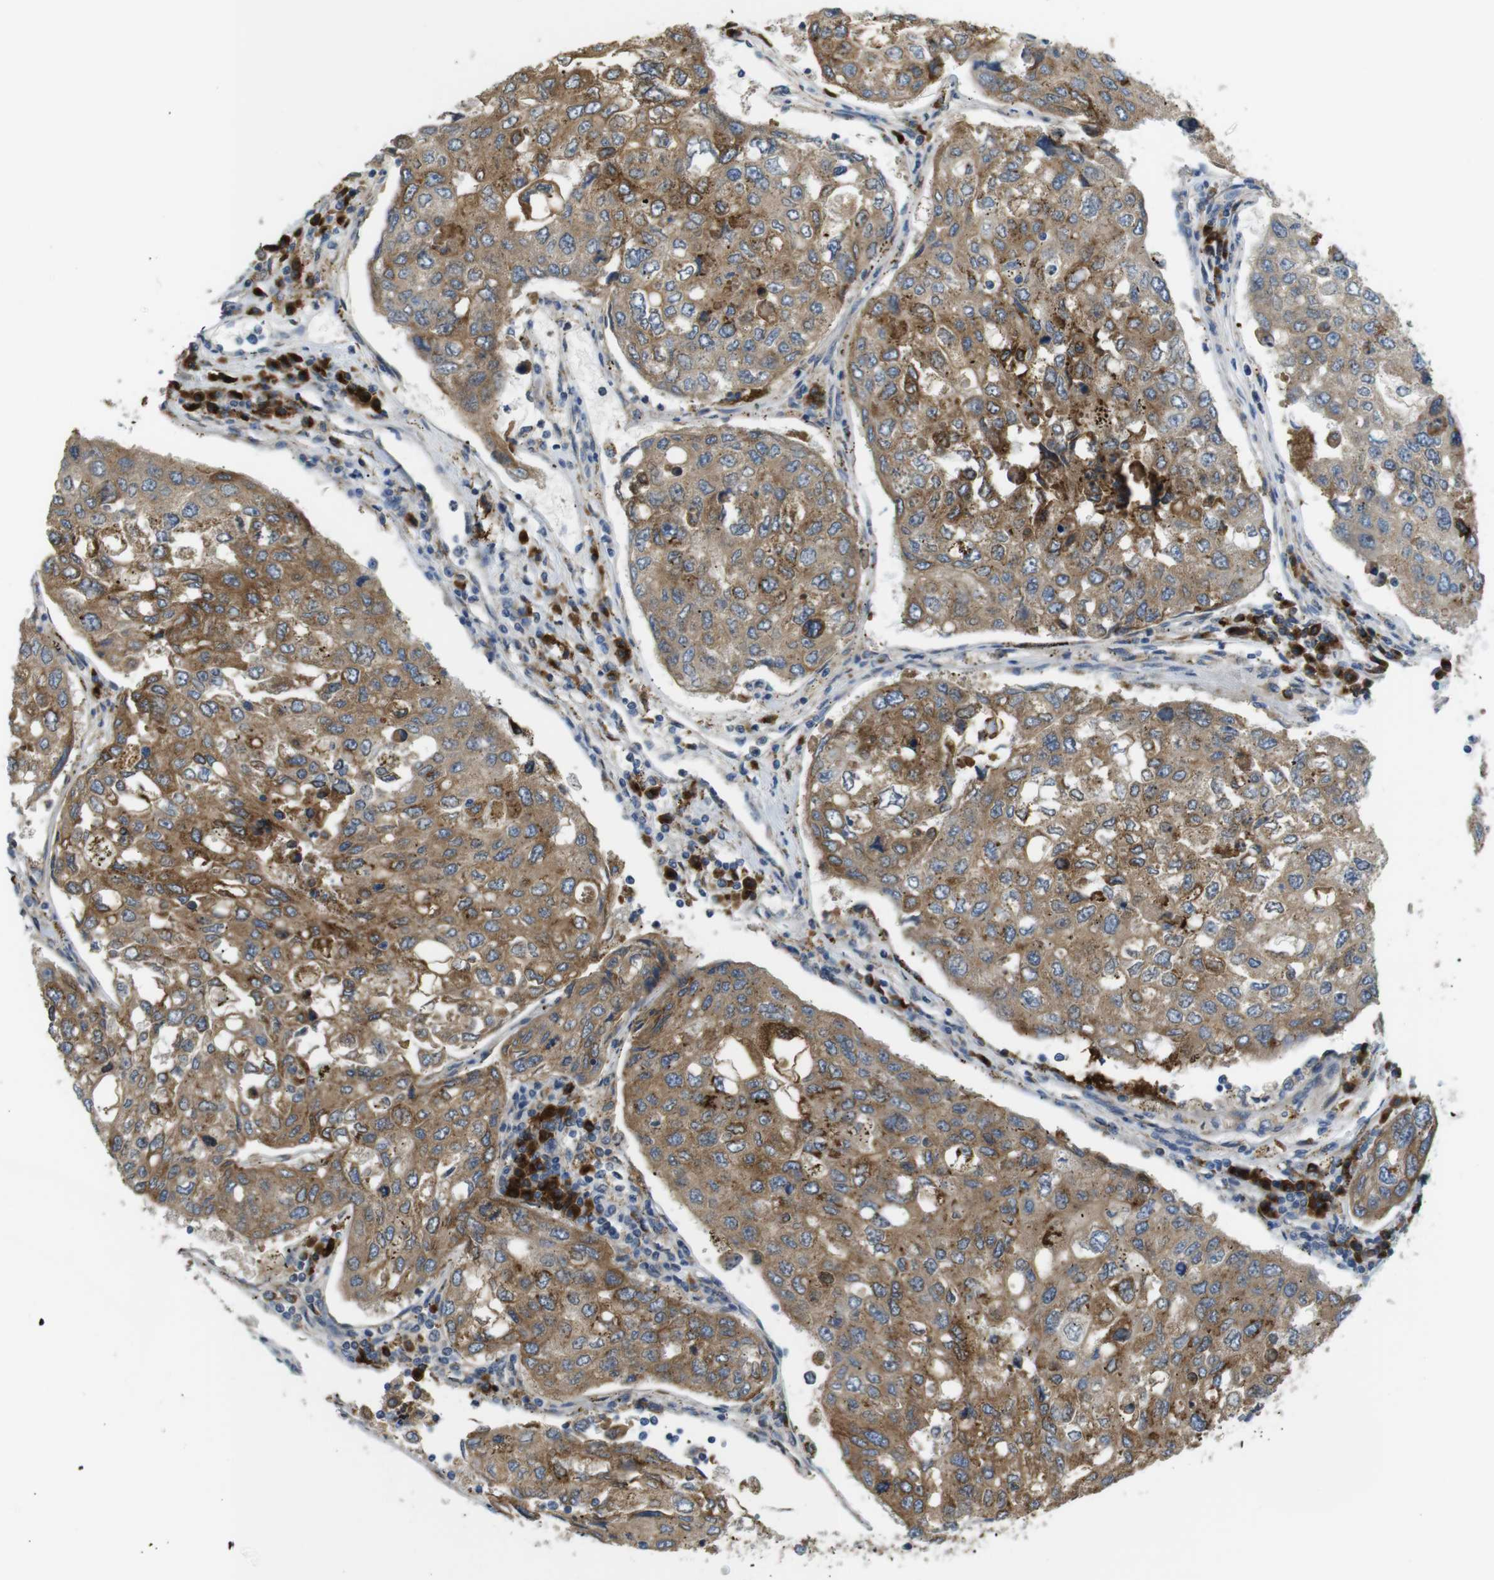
{"staining": {"intensity": "moderate", "quantity": ">75%", "location": "cytoplasmic/membranous"}, "tissue": "urothelial cancer", "cell_type": "Tumor cells", "image_type": "cancer", "snomed": [{"axis": "morphology", "description": "Urothelial carcinoma, High grade"}, {"axis": "topography", "description": "Lymph node"}, {"axis": "topography", "description": "Urinary bladder"}], "caption": "Immunohistochemical staining of urothelial carcinoma (high-grade) displays medium levels of moderate cytoplasmic/membranous positivity in approximately >75% of tumor cells.", "gene": "TMEM143", "patient": {"sex": "male", "age": 51}}